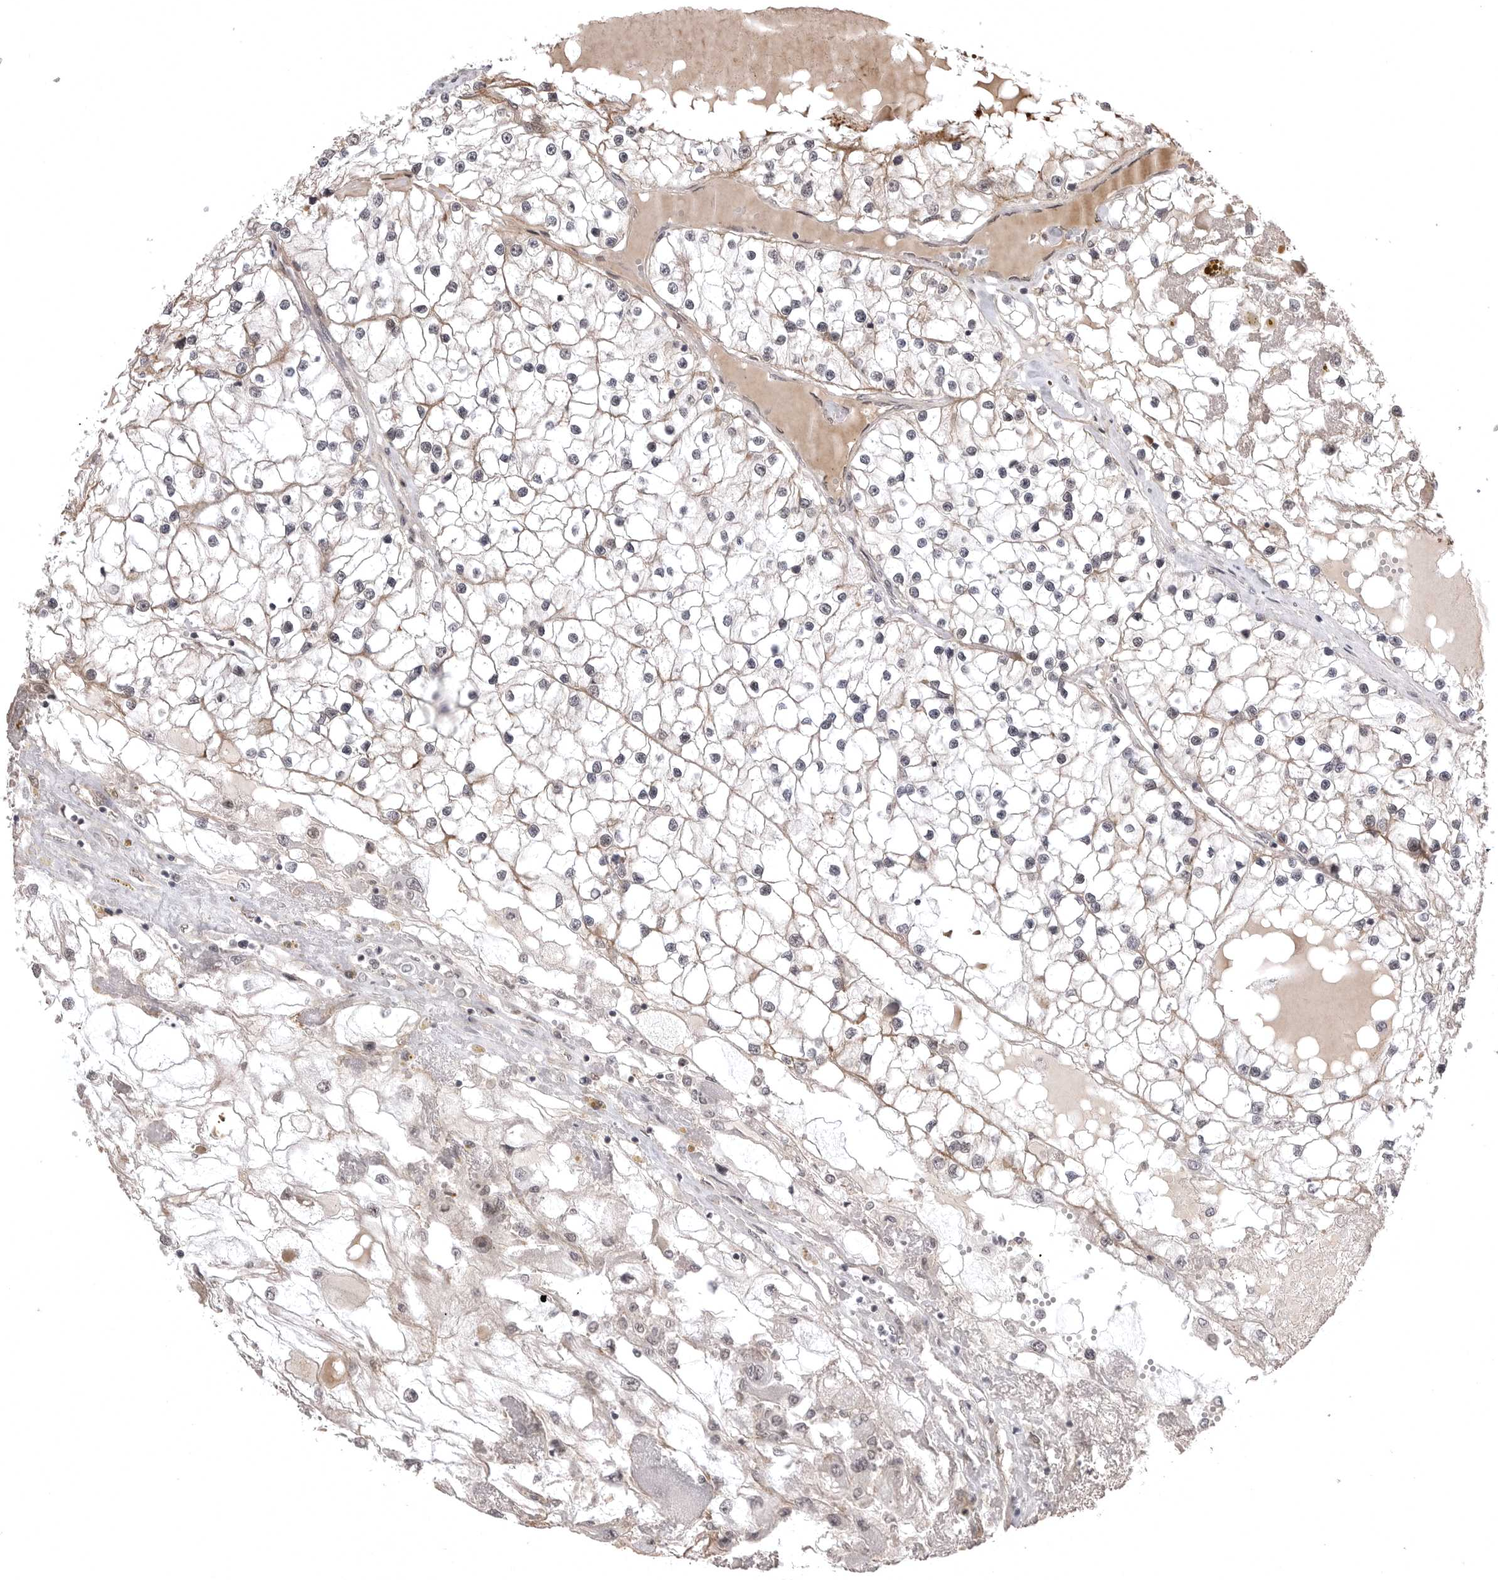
{"staining": {"intensity": "negative", "quantity": "none", "location": "none"}, "tissue": "renal cancer", "cell_type": "Tumor cells", "image_type": "cancer", "snomed": [{"axis": "morphology", "description": "Adenocarcinoma, NOS"}, {"axis": "topography", "description": "Kidney"}], "caption": "The photomicrograph reveals no staining of tumor cells in adenocarcinoma (renal).", "gene": "SORBS1", "patient": {"sex": "male", "age": 68}}